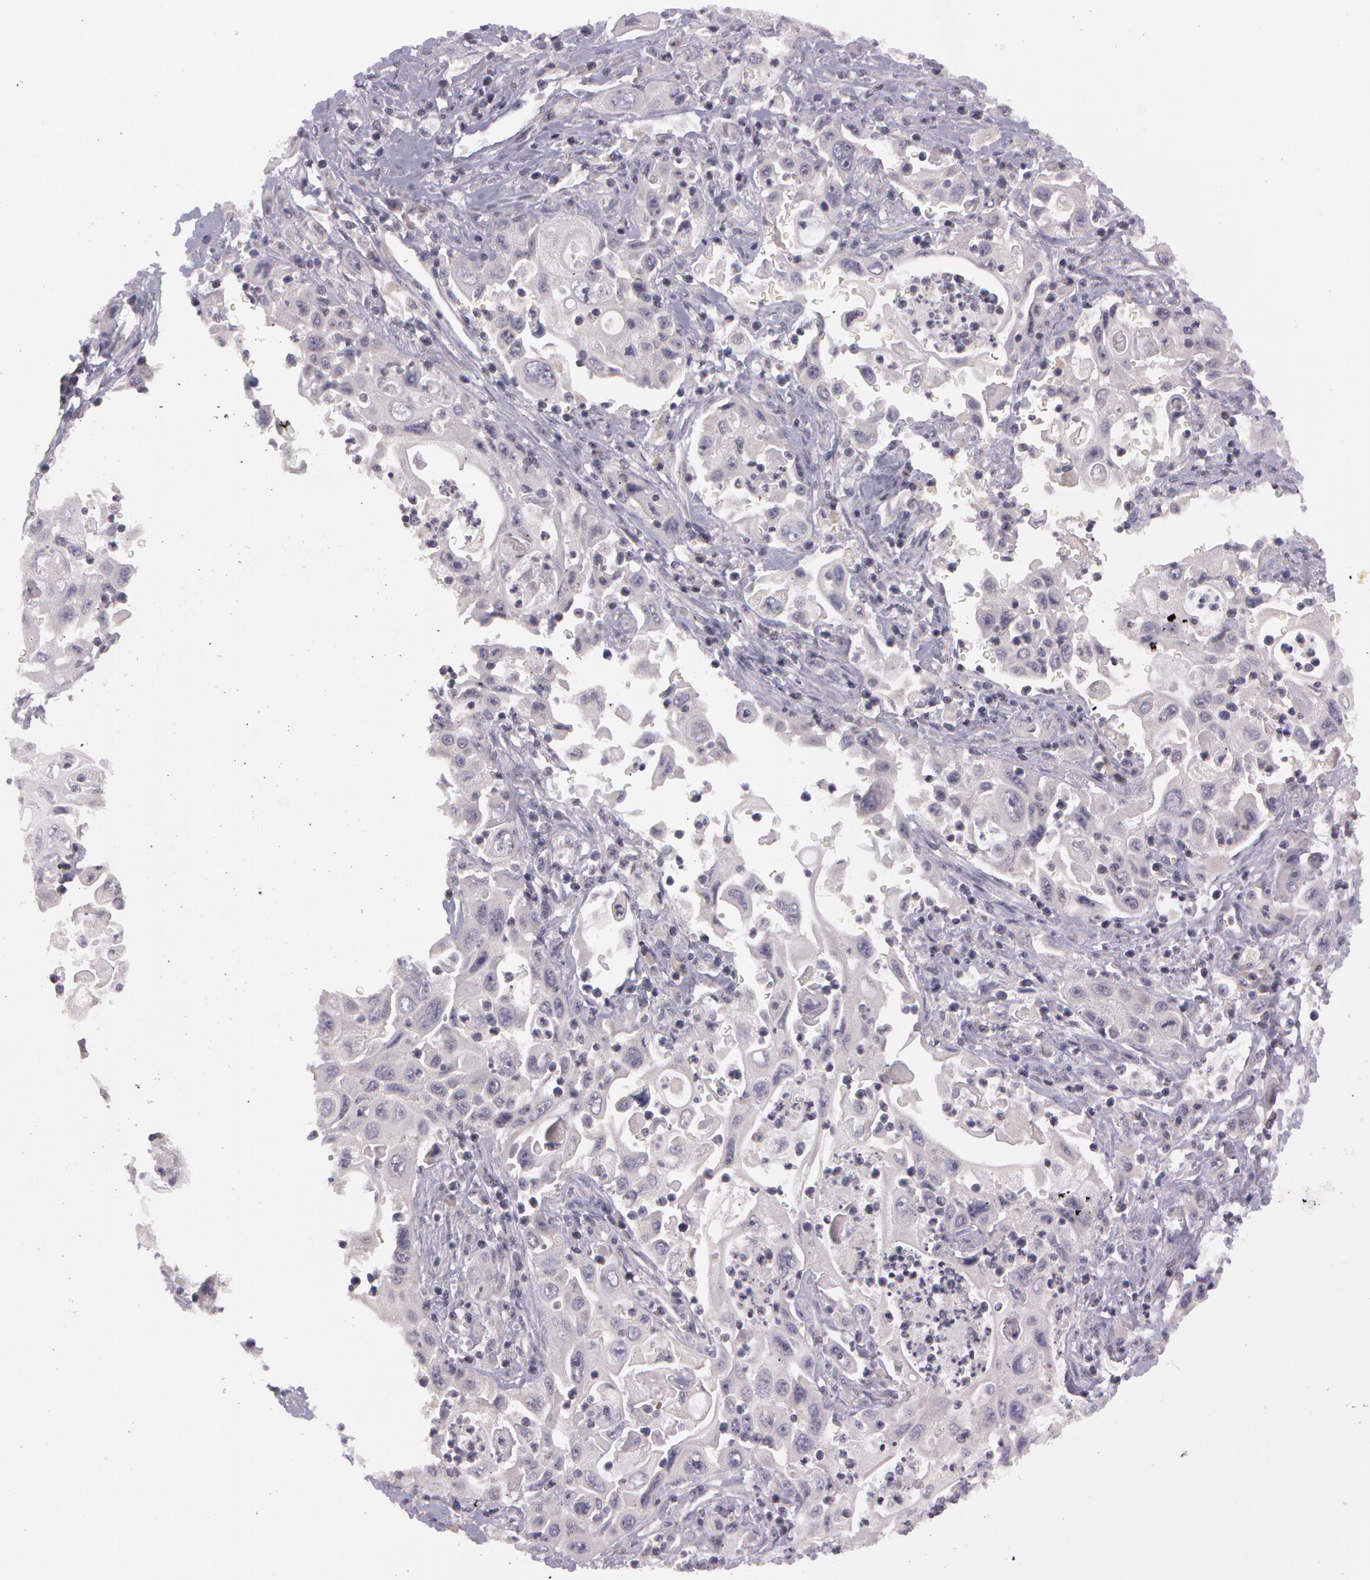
{"staining": {"intensity": "negative", "quantity": "none", "location": "none"}, "tissue": "pancreatic cancer", "cell_type": "Tumor cells", "image_type": "cancer", "snomed": [{"axis": "morphology", "description": "Adenocarcinoma, NOS"}, {"axis": "topography", "description": "Pancreas"}], "caption": "There is no significant expression in tumor cells of pancreatic cancer (adenocarcinoma).", "gene": "MXRA5", "patient": {"sex": "male", "age": 70}}